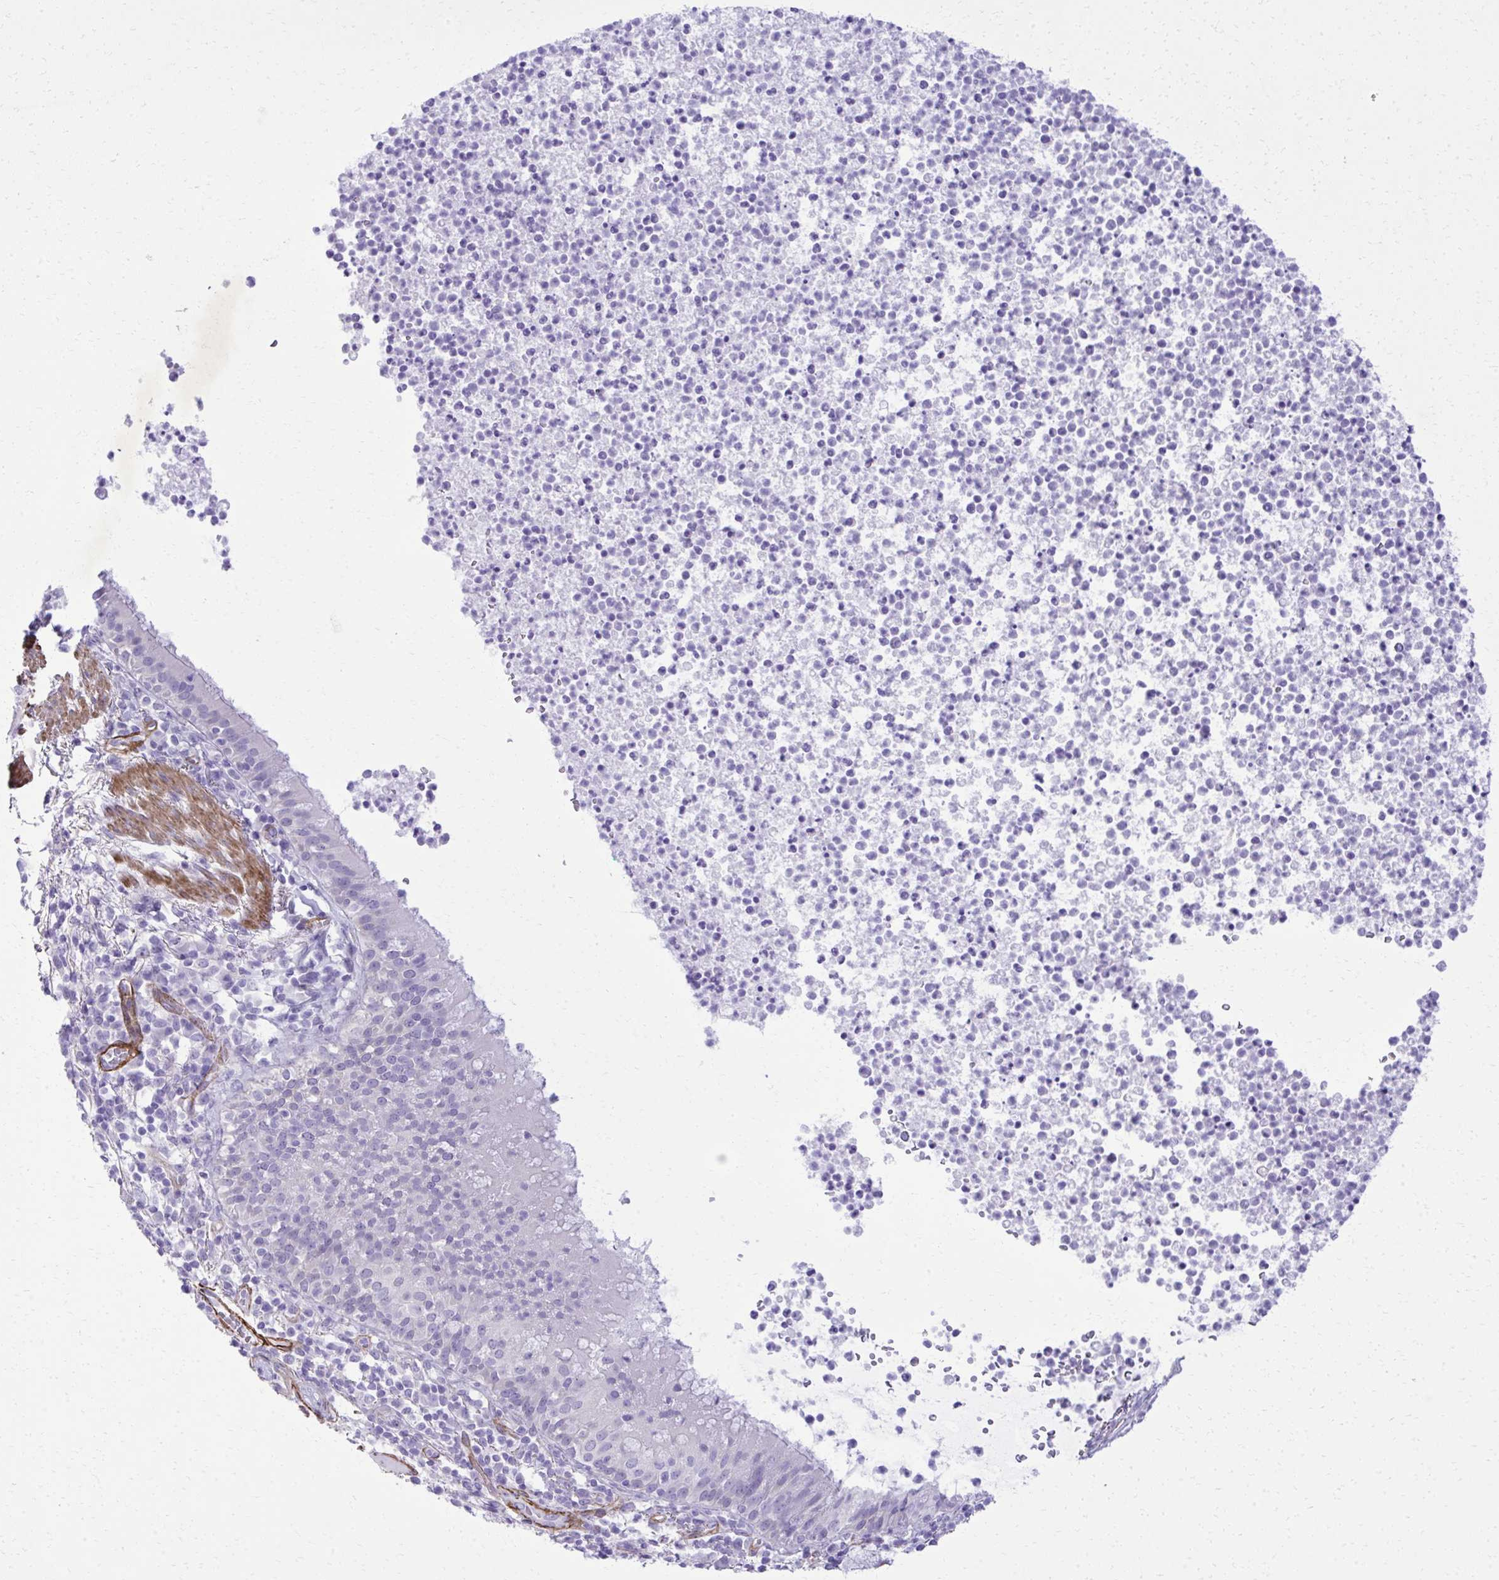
{"staining": {"intensity": "negative", "quantity": "none", "location": "none"}, "tissue": "bronchus", "cell_type": "Respiratory epithelial cells", "image_type": "normal", "snomed": [{"axis": "morphology", "description": "Normal tissue, NOS"}, {"axis": "topography", "description": "Cartilage tissue"}, {"axis": "topography", "description": "Bronchus"}], "caption": "This image is of normal bronchus stained with immunohistochemistry to label a protein in brown with the nuclei are counter-stained blue. There is no positivity in respiratory epithelial cells.", "gene": "PITPNM3", "patient": {"sex": "male", "age": 56}}